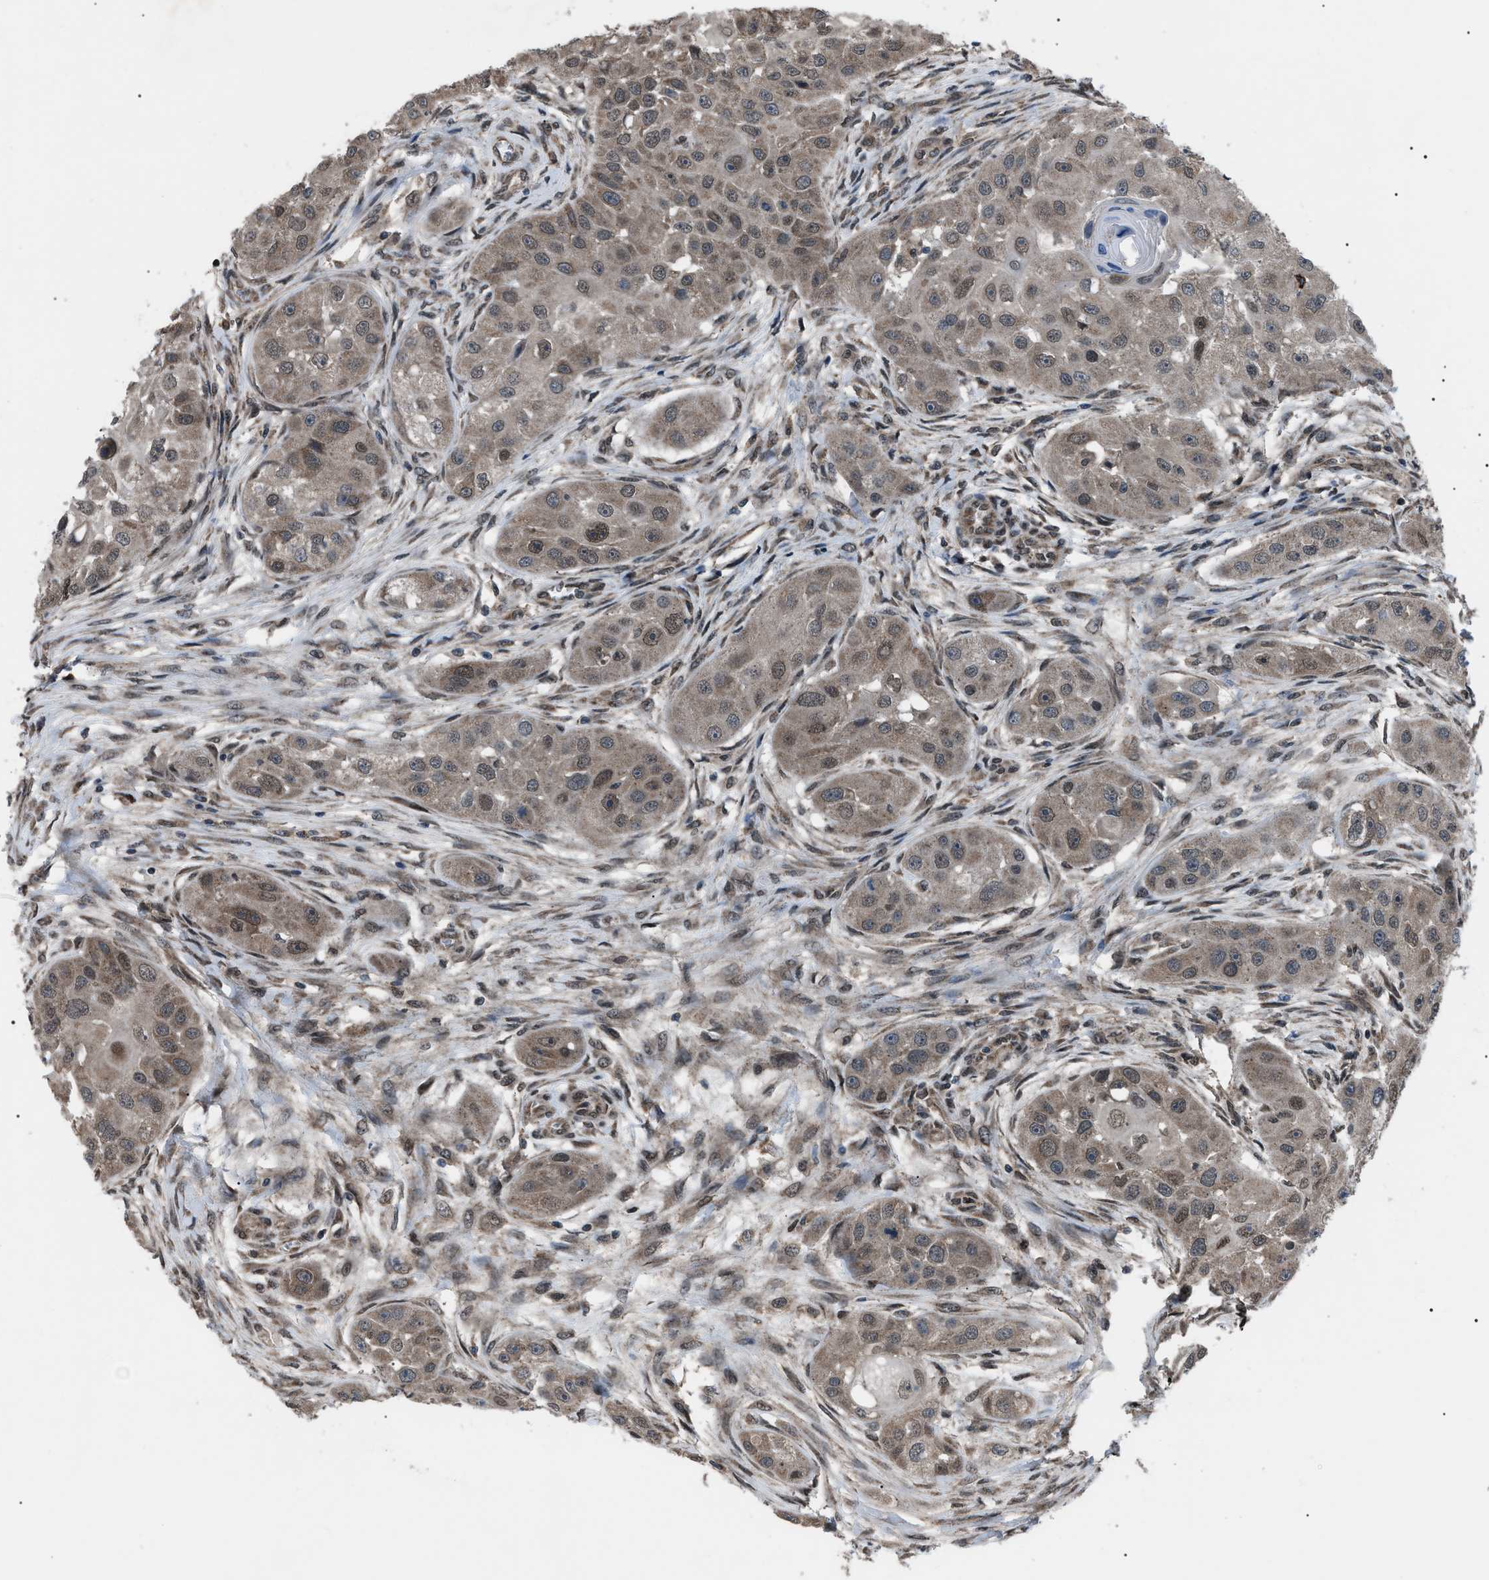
{"staining": {"intensity": "moderate", "quantity": ">75%", "location": "cytoplasmic/membranous"}, "tissue": "head and neck cancer", "cell_type": "Tumor cells", "image_type": "cancer", "snomed": [{"axis": "morphology", "description": "Normal tissue, NOS"}, {"axis": "morphology", "description": "Squamous cell carcinoma, NOS"}, {"axis": "topography", "description": "Skeletal muscle"}, {"axis": "topography", "description": "Head-Neck"}], "caption": "Human head and neck squamous cell carcinoma stained with a protein marker demonstrates moderate staining in tumor cells.", "gene": "ZFAND2A", "patient": {"sex": "male", "age": 51}}